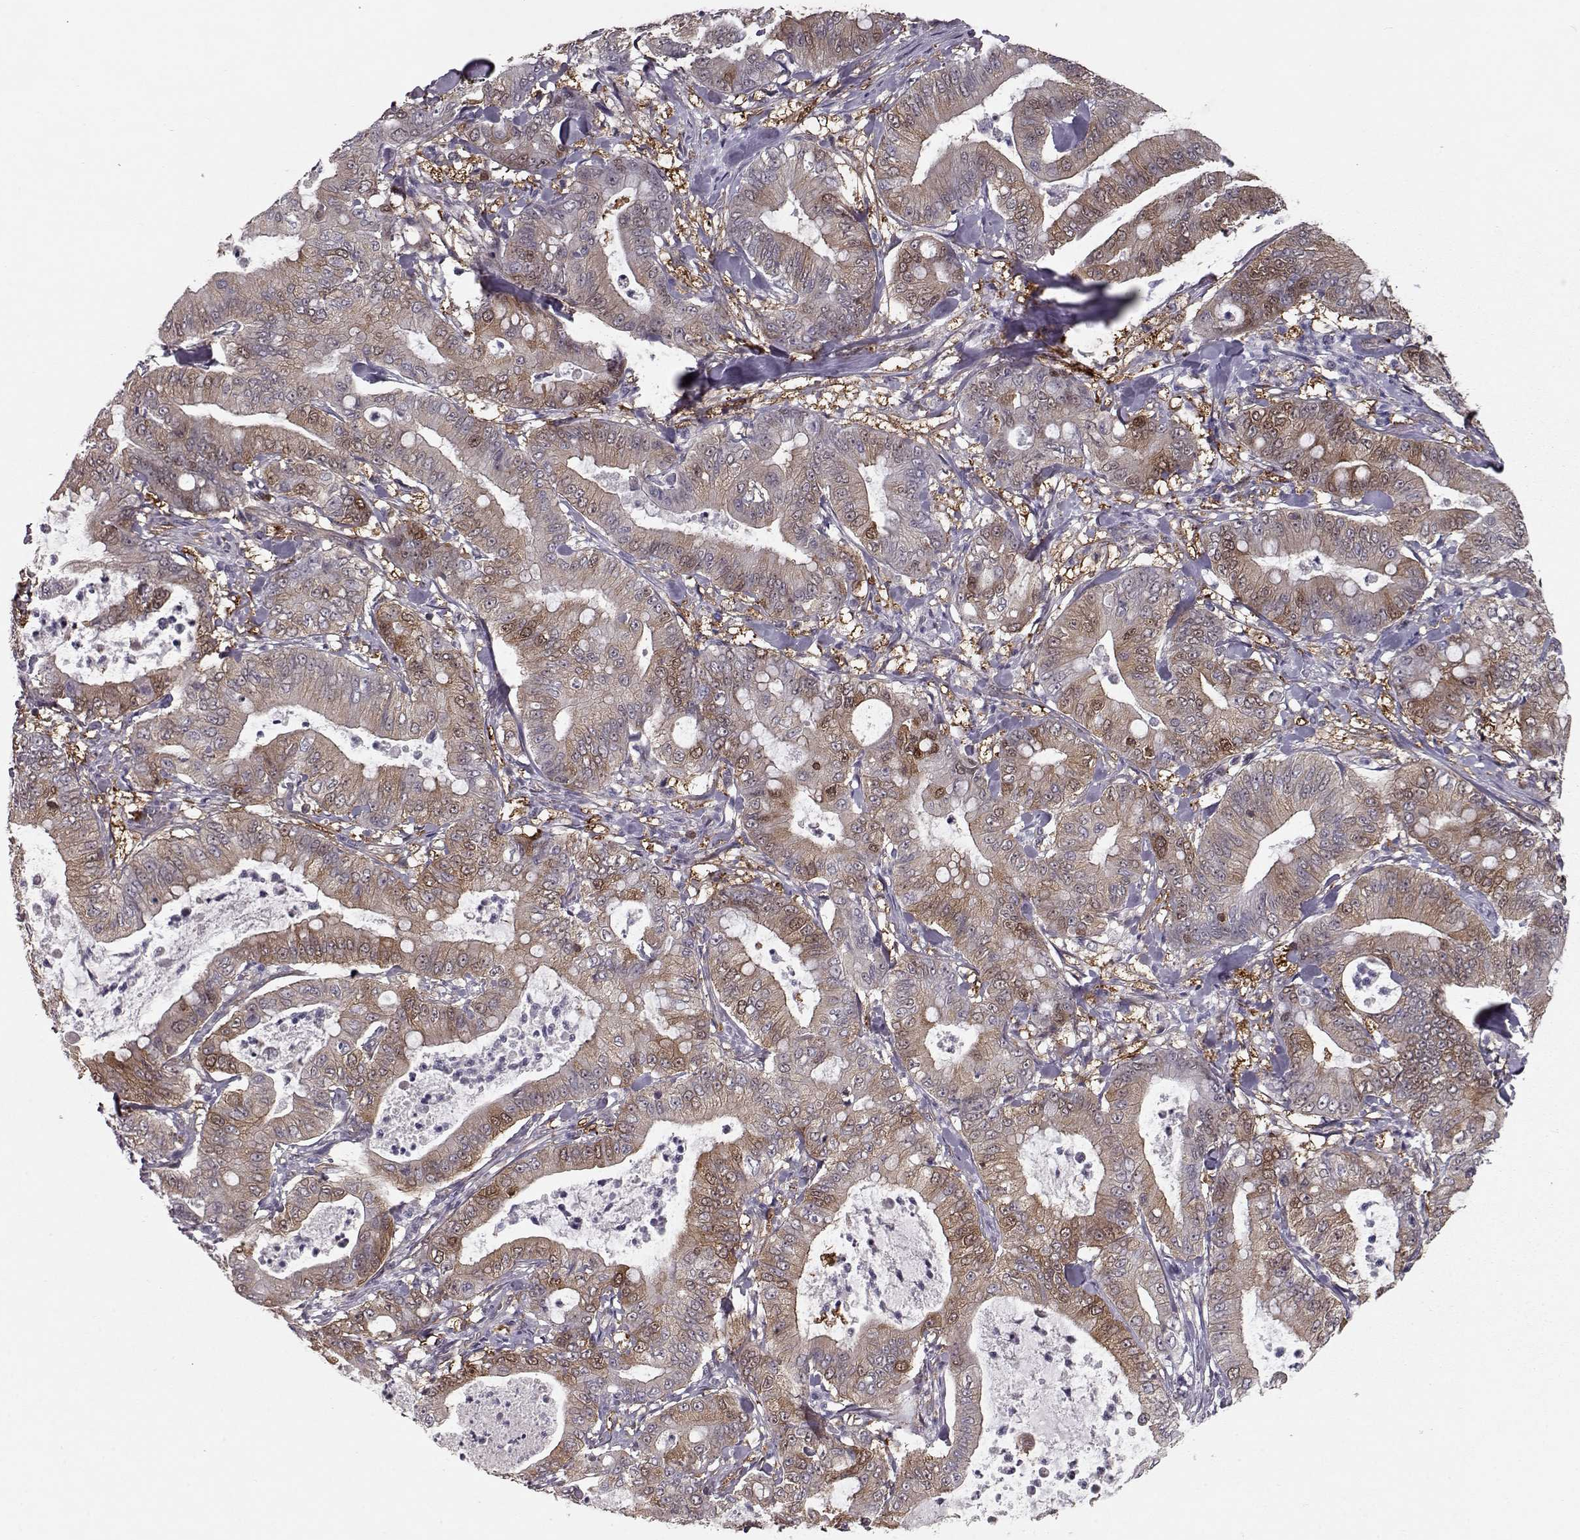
{"staining": {"intensity": "strong", "quantity": "<25%", "location": "cytoplasmic/membranous"}, "tissue": "pancreatic cancer", "cell_type": "Tumor cells", "image_type": "cancer", "snomed": [{"axis": "morphology", "description": "Adenocarcinoma, NOS"}, {"axis": "topography", "description": "Pancreas"}], "caption": "Immunohistochemistry (DAB (3,3'-diaminobenzidine)) staining of pancreatic cancer (adenocarcinoma) shows strong cytoplasmic/membranous protein expression in approximately <25% of tumor cells. The protein of interest is stained brown, and the nuclei are stained in blue (DAB IHC with brightfield microscopy, high magnification).", "gene": "RANBP1", "patient": {"sex": "male", "age": 71}}